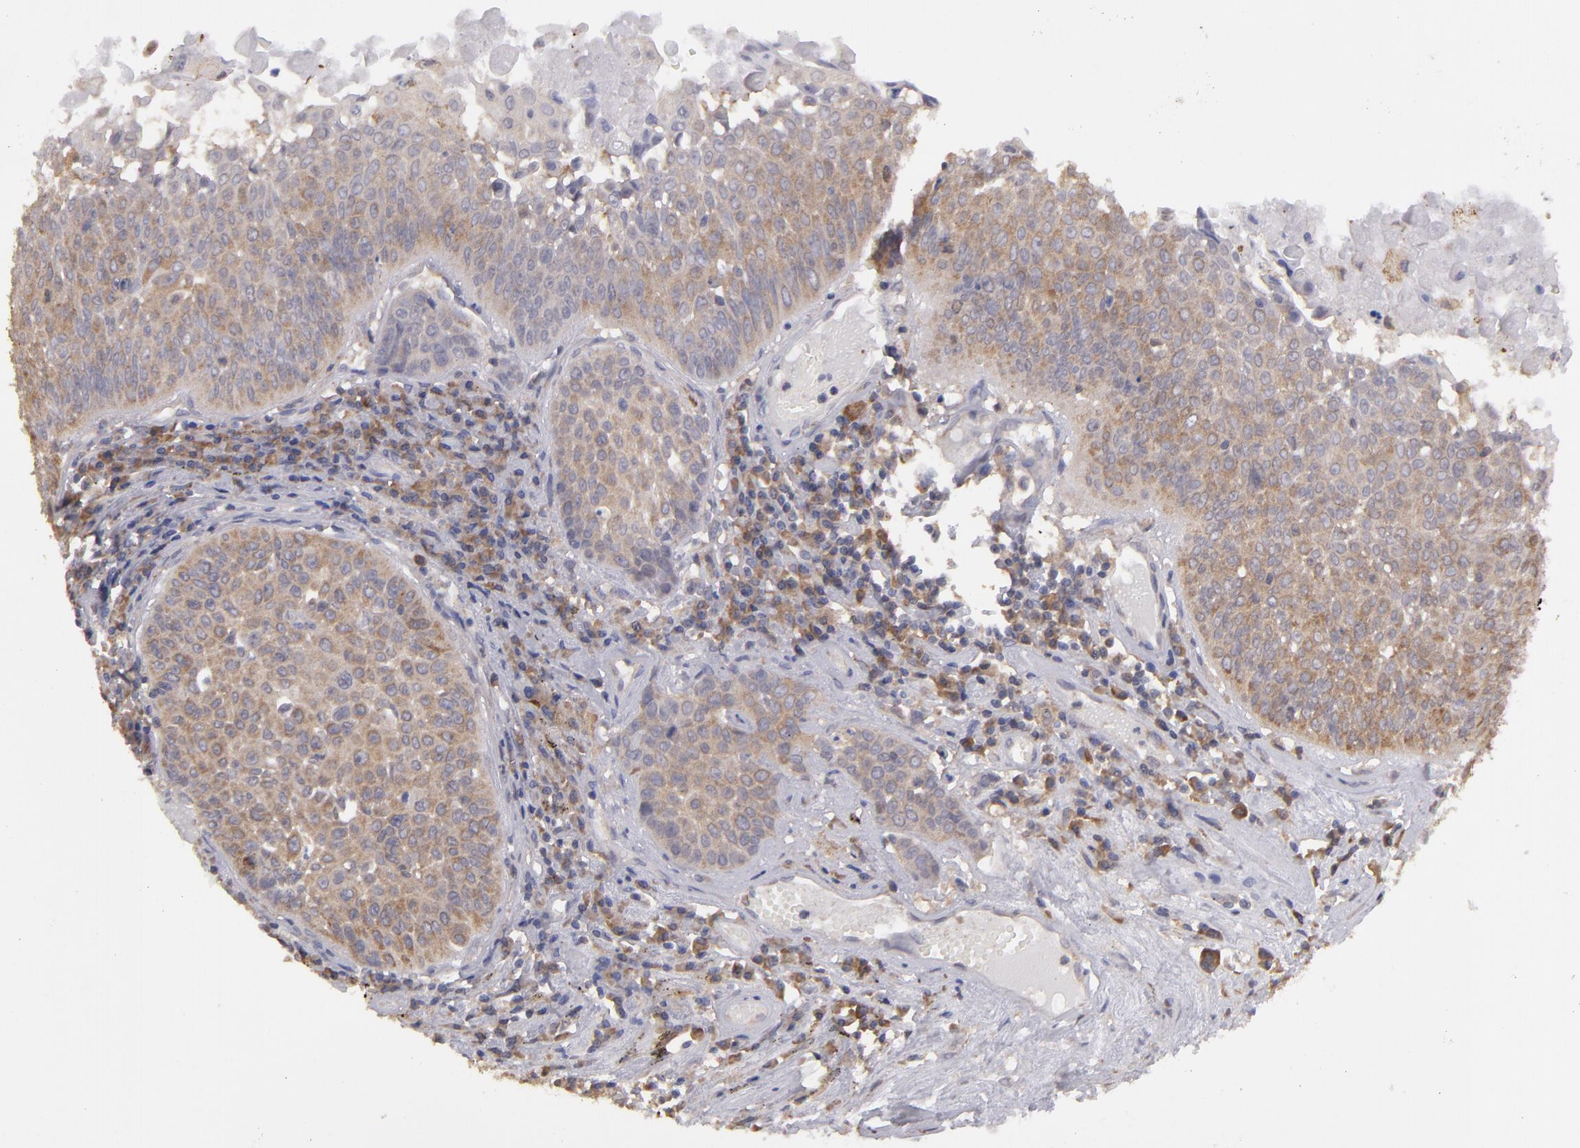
{"staining": {"intensity": "moderate", "quantity": ">75%", "location": "cytoplasmic/membranous"}, "tissue": "lung cancer", "cell_type": "Tumor cells", "image_type": "cancer", "snomed": [{"axis": "morphology", "description": "Adenocarcinoma, NOS"}, {"axis": "topography", "description": "Lung"}], "caption": "Lung cancer (adenocarcinoma) stained with a brown dye exhibits moderate cytoplasmic/membranous positive staining in about >75% of tumor cells.", "gene": "MTHFD1", "patient": {"sex": "male", "age": 60}}